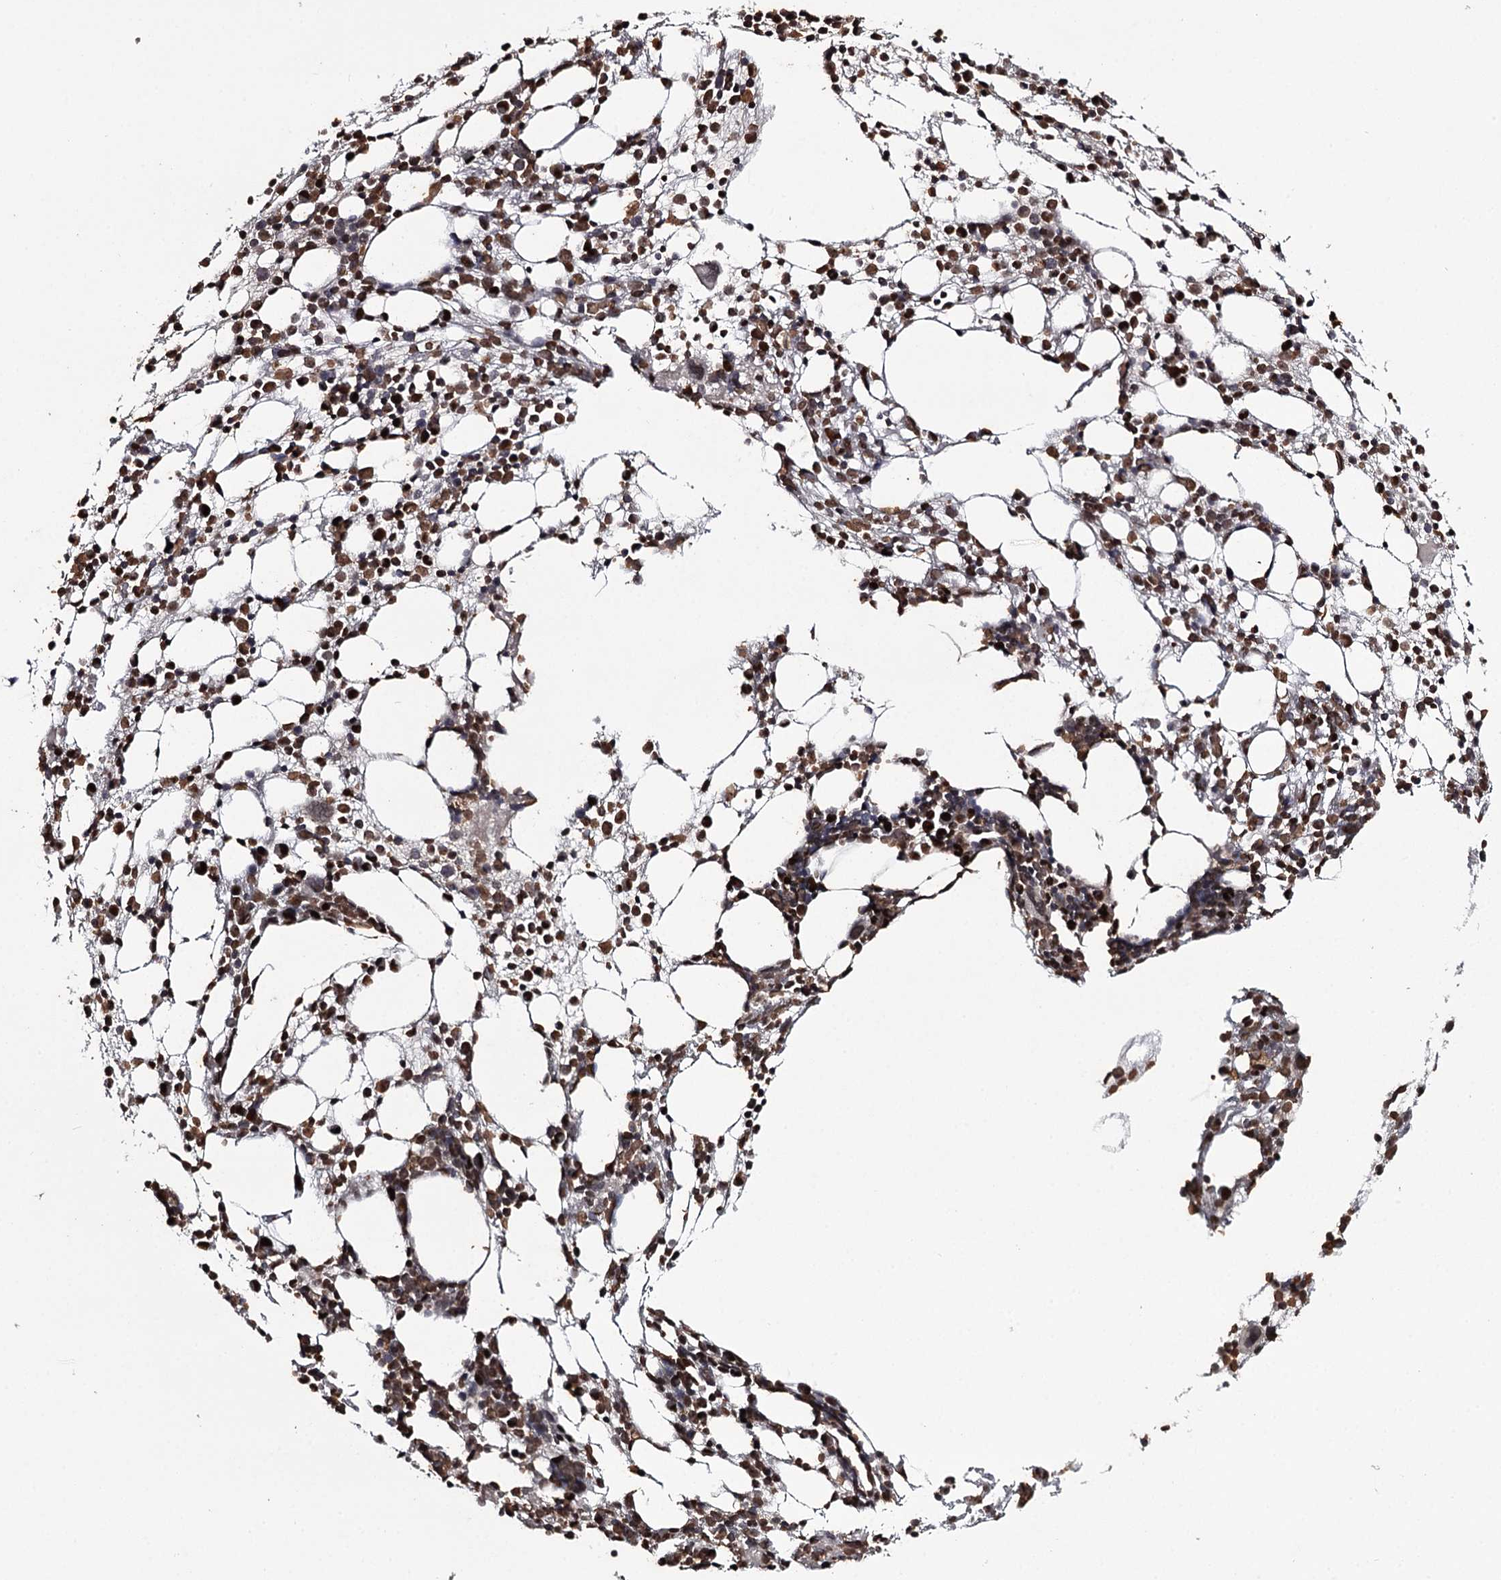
{"staining": {"intensity": "strong", "quantity": ">75%", "location": "nuclear"}, "tissue": "bone marrow", "cell_type": "Hematopoietic cells", "image_type": "normal", "snomed": [{"axis": "morphology", "description": "Normal tissue, NOS"}, {"axis": "topography", "description": "Bone marrow"}], "caption": "Normal bone marrow was stained to show a protein in brown. There is high levels of strong nuclear positivity in about >75% of hematopoietic cells. The staining is performed using DAB brown chromogen to label protein expression. The nuclei are counter-stained blue using hematoxylin.", "gene": "THYN1", "patient": {"sex": "female", "age": 57}}